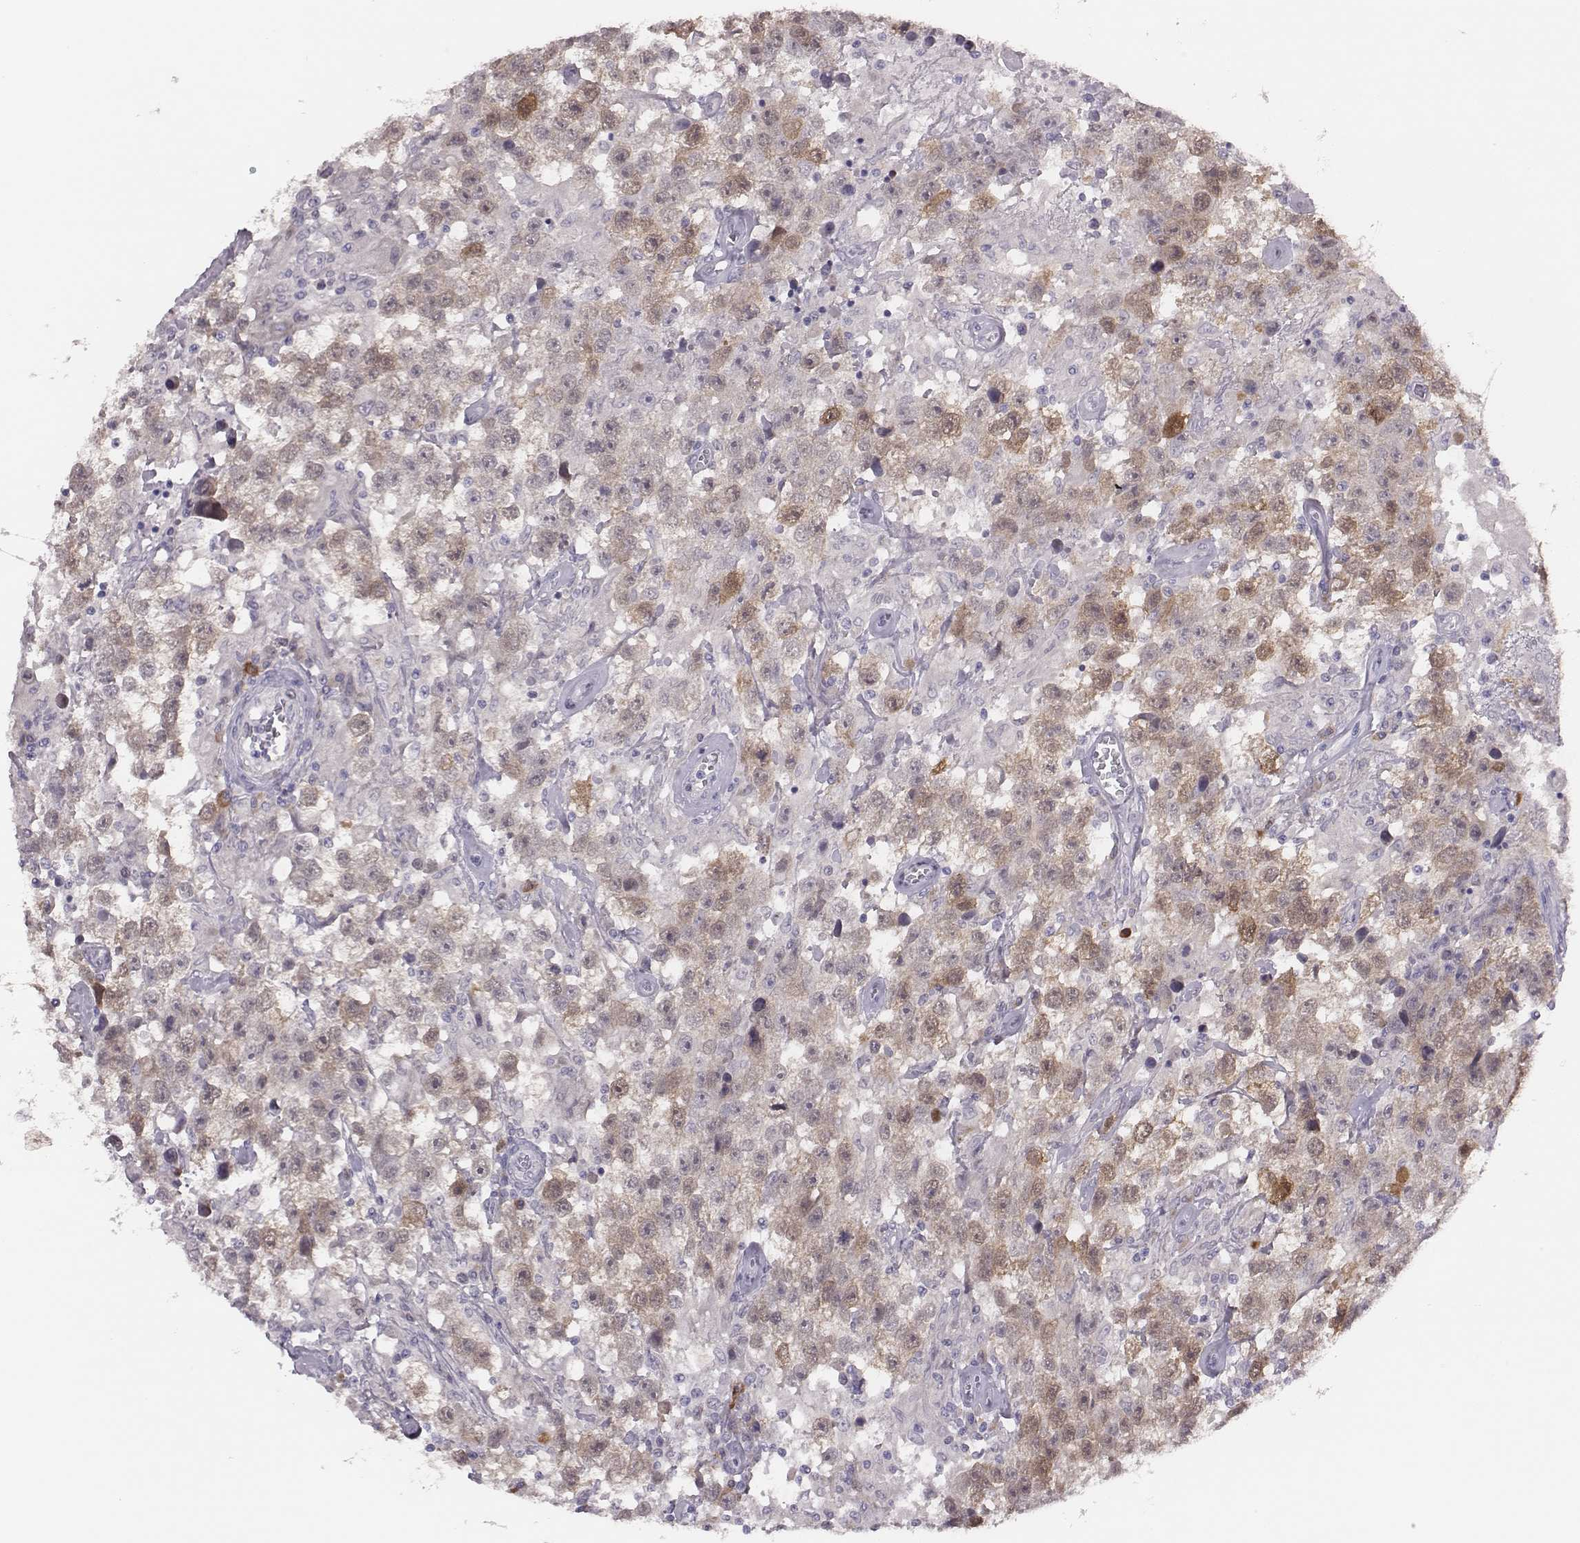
{"staining": {"intensity": "moderate", "quantity": "<25%", "location": "cytoplasmic/membranous"}, "tissue": "testis cancer", "cell_type": "Tumor cells", "image_type": "cancer", "snomed": [{"axis": "morphology", "description": "Seminoma, NOS"}, {"axis": "topography", "description": "Testis"}], "caption": "This image displays immunohistochemistry (IHC) staining of seminoma (testis), with low moderate cytoplasmic/membranous expression in approximately <25% of tumor cells.", "gene": "PBK", "patient": {"sex": "male", "age": 43}}